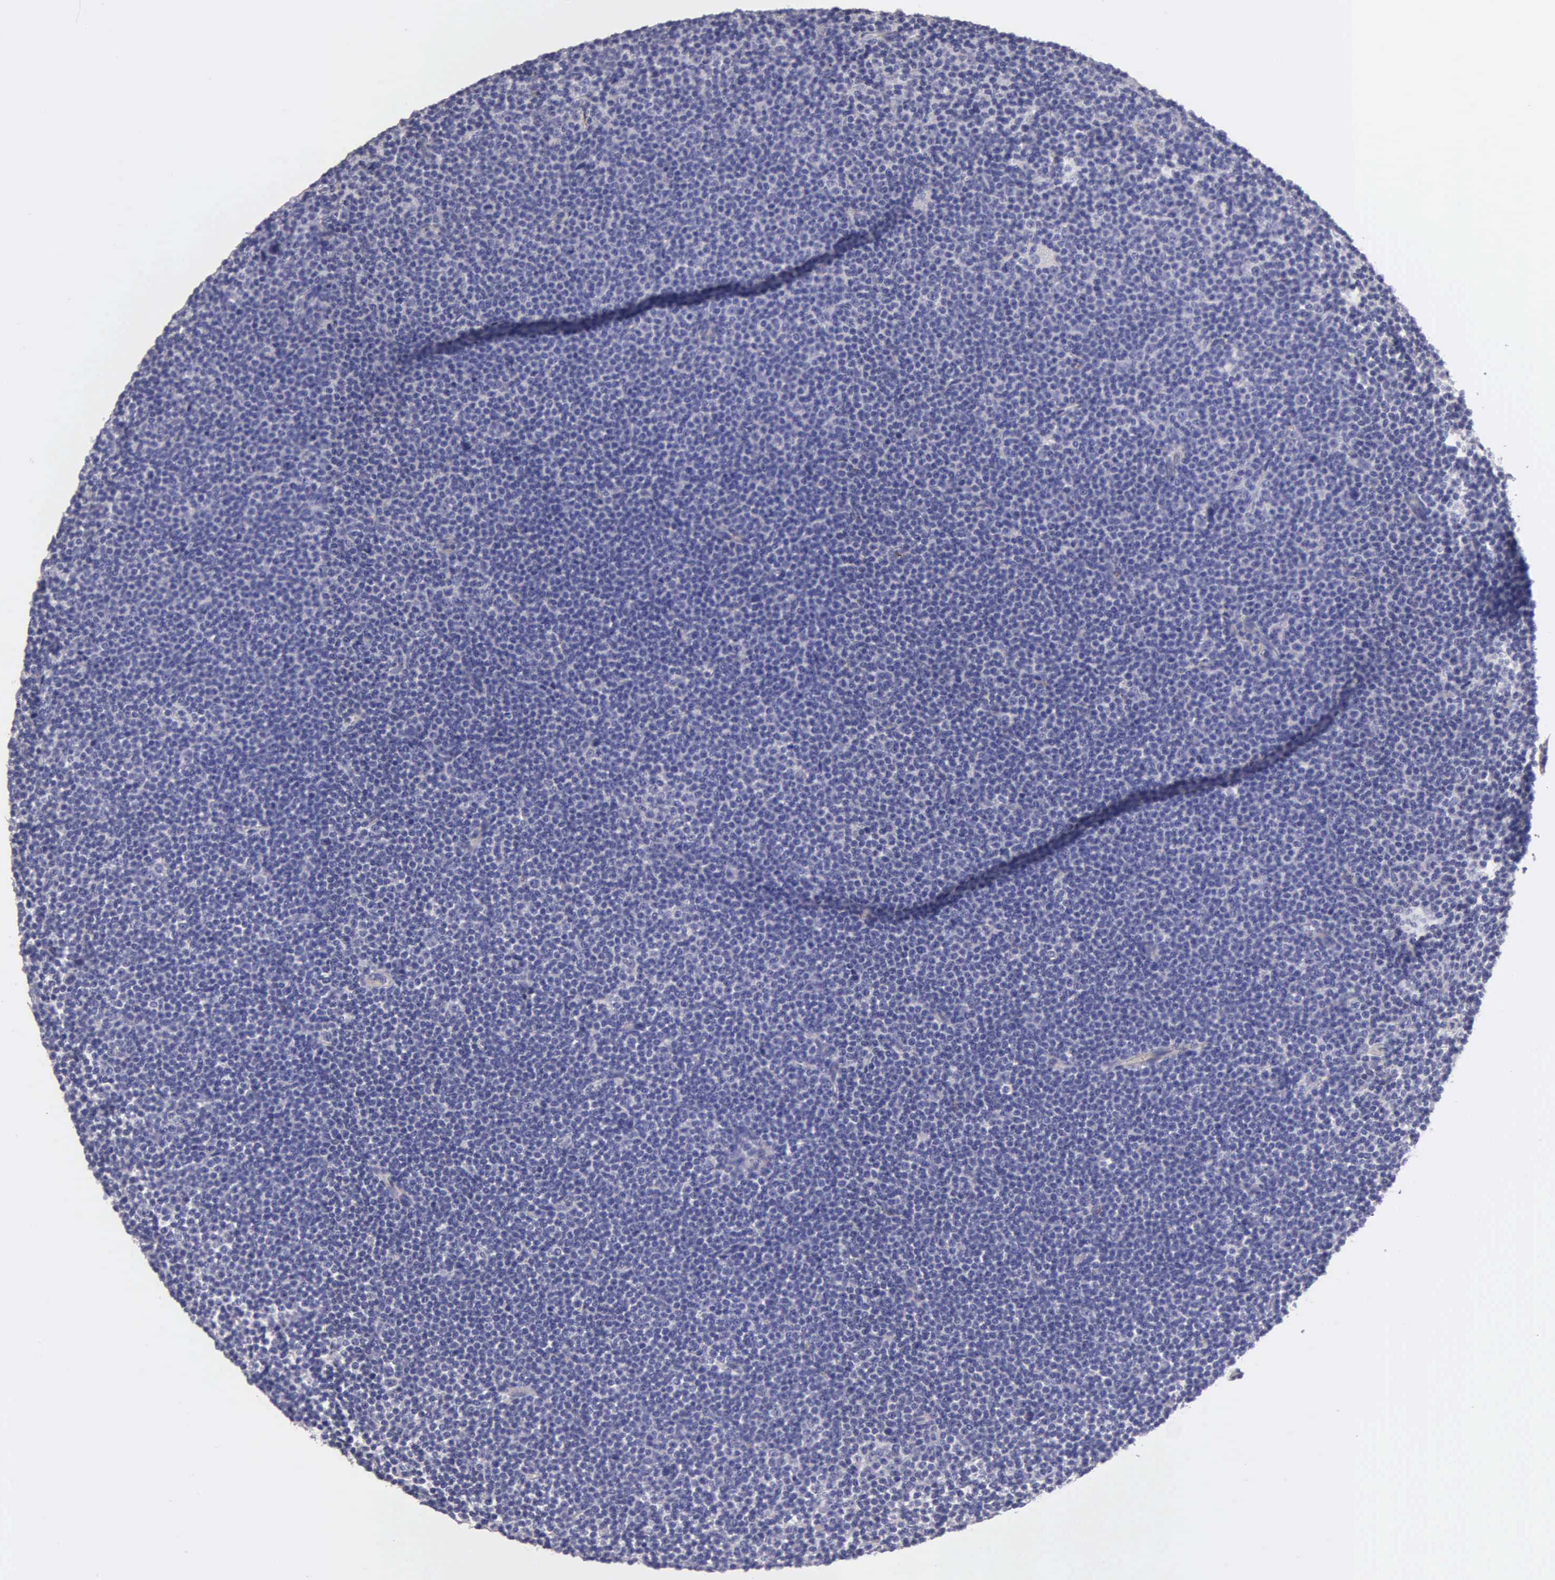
{"staining": {"intensity": "negative", "quantity": "none", "location": "none"}, "tissue": "lymphoma", "cell_type": "Tumor cells", "image_type": "cancer", "snomed": [{"axis": "morphology", "description": "Malignant lymphoma, non-Hodgkin's type, Low grade"}, {"axis": "topography", "description": "Lymph node"}], "caption": "Tumor cells show no significant positivity in malignant lymphoma, non-Hodgkin's type (low-grade). The staining was performed using DAB (3,3'-diaminobenzidine) to visualize the protein expression in brown, while the nuclei were stained in blue with hematoxylin (Magnification: 20x).", "gene": "APP", "patient": {"sex": "female", "age": 69}}